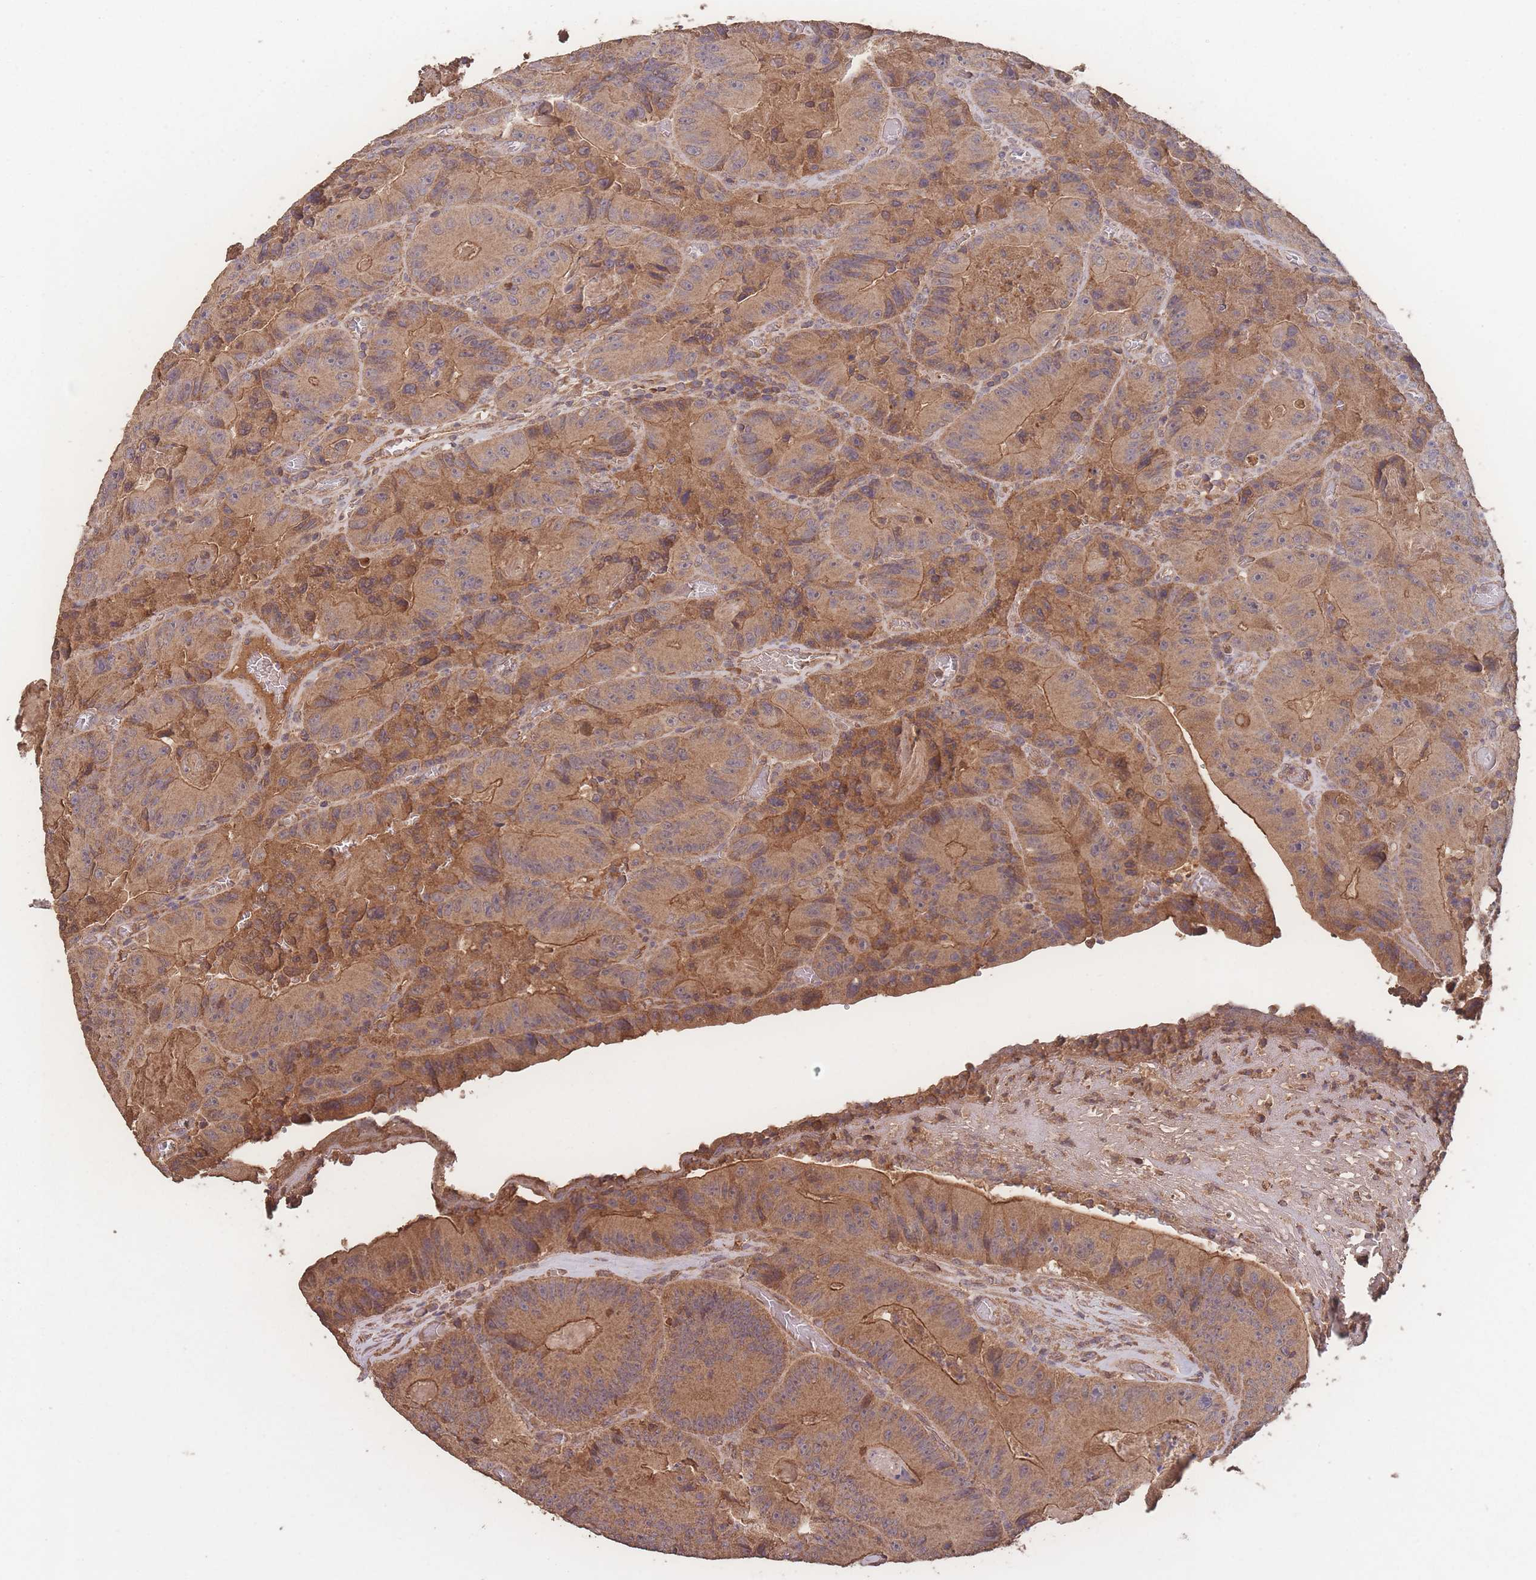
{"staining": {"intensity": "moderate", "quantity": ">75%", "location": "cytoplasmic/membranous"}, "tissue": "colorectal cancer", "cell_type": "Tumor cells", "image_type": "cancer", "snomed": [{"axis": "morphology", "description": "Adenocarcinoma, NOS"}, {"axis": "topography", "description": "Colon"}], "caption": "Human adenocarcinoma (colorectal) stained for a protein (brown) displays moderate cytoplasmic/membranous positive staining in about >75% of tumor cells.", "gene": "ATXN10", "patient": {"sex": "female", "age": 86}}